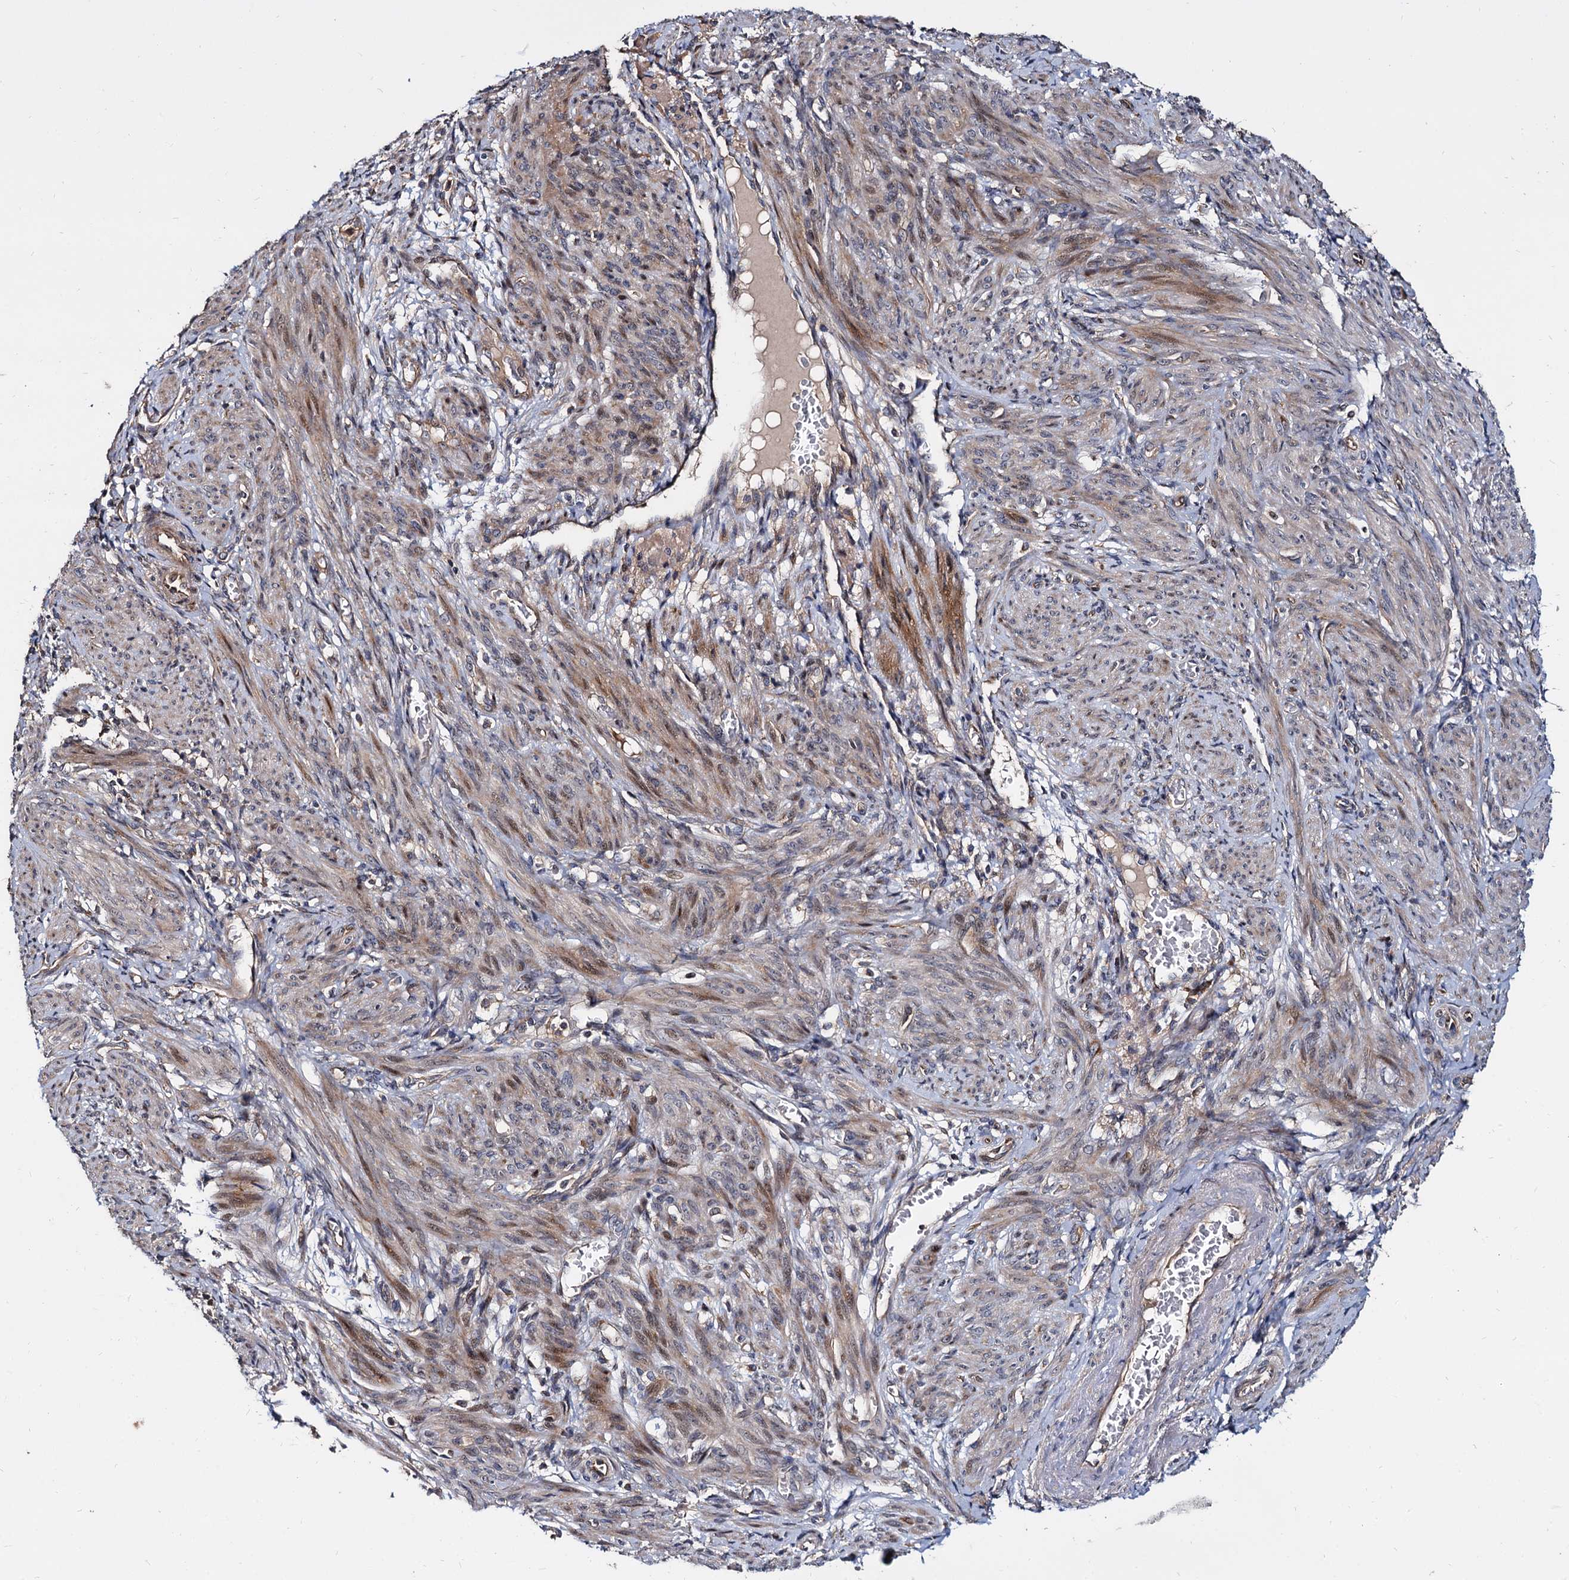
{"staining": {"intensity": "moderate", "quantity": "25%-75%", "location": "cytoplasmic/membranous,nuclear"}, "tissue": "smooth muscle", "cell_type": "Smooth muscle cells", "image_type": "normal", "snomed": [{"axis": "morphology", "description": "Normal tissue, NOS"}, {"axis": "topography", "description": "Smooth muscle"}], "caption": "Moderate cytoplasmic/membranous,nuclear positivity is identified in about 25%-75% of smooth muscle cells in benign smooth muscle.", "gene": "WWC3", "patient": {"sex": "female", "age": 39}}